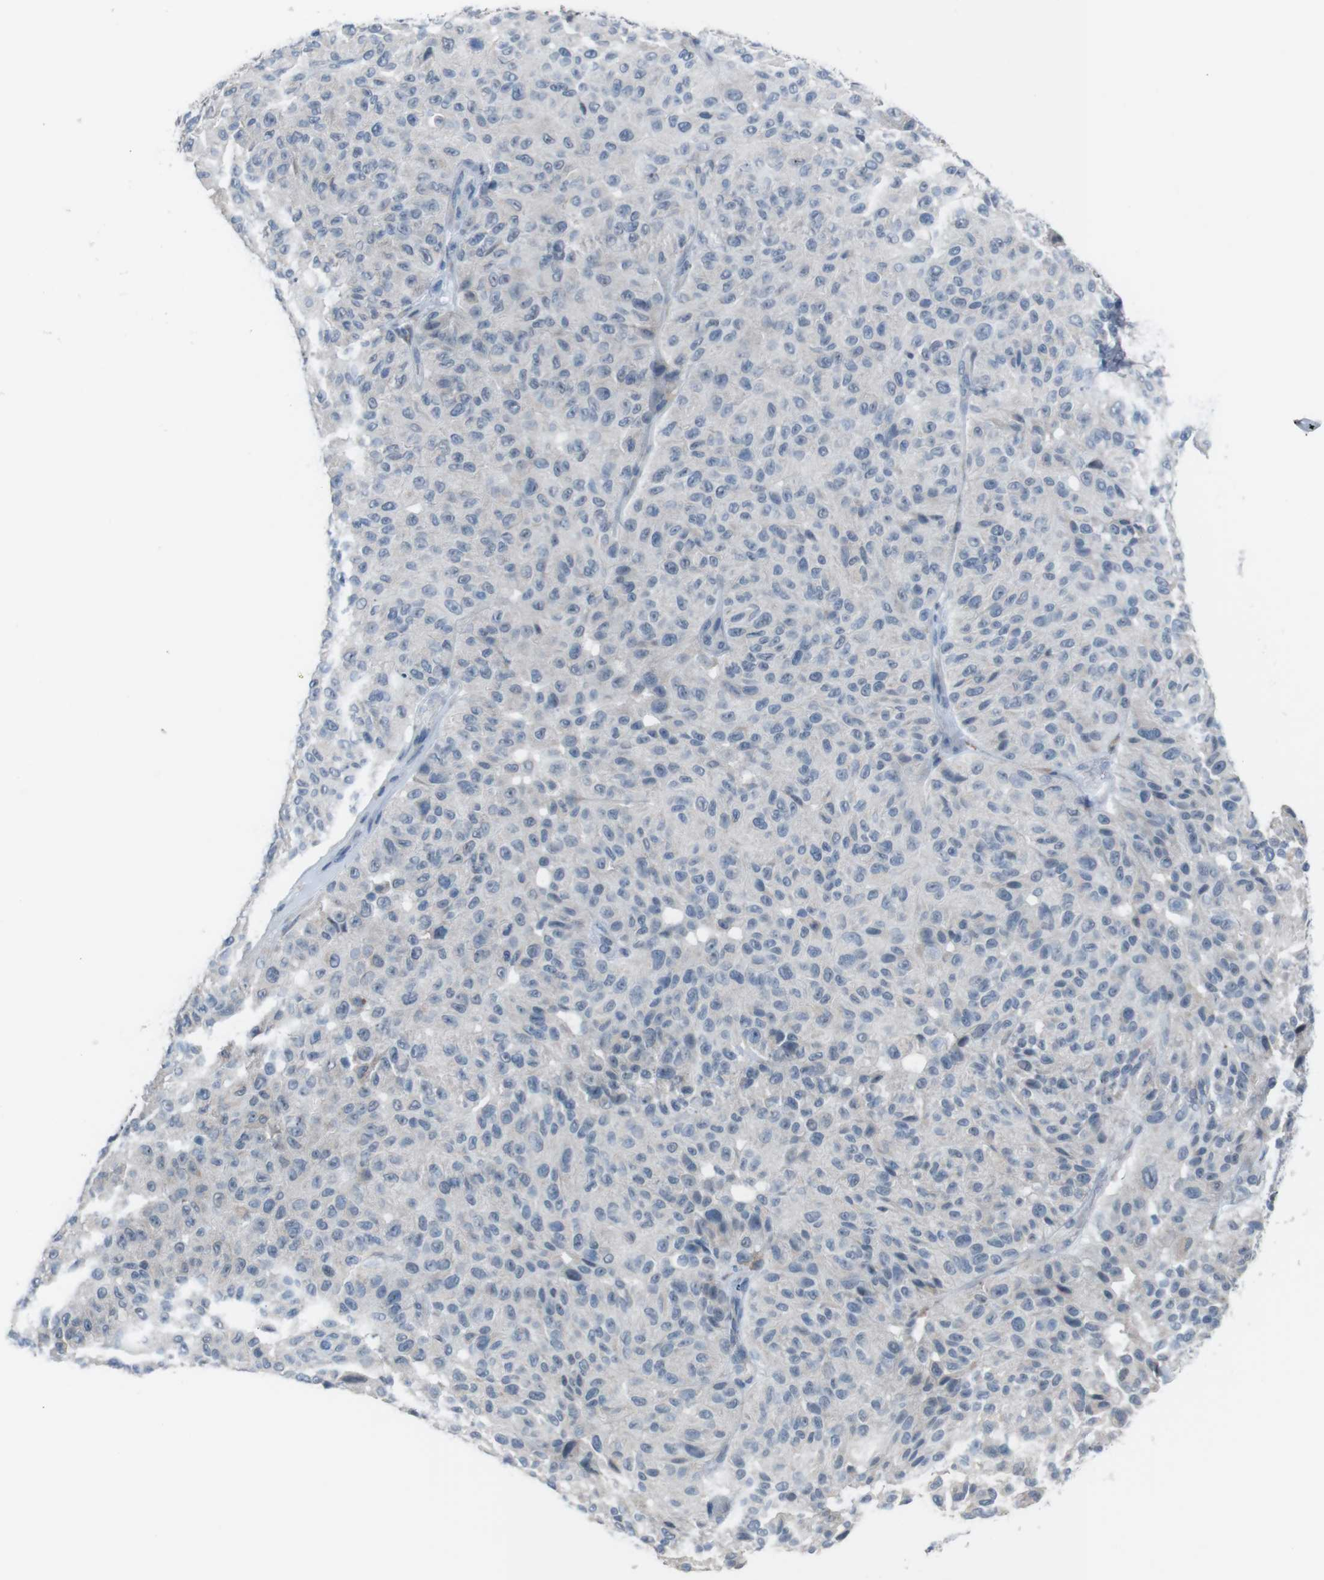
{"staining": {"intensity": "negative", "quantity": "none", "location": "none"}, "tissue": "melanoma", "cell_type": "Tumor cells", "image_type": "cancer", "snomed": [{"axis": "morphology", "description": "Malignant melanoma, NOS"}, {"axis": "topography", "description": "Skin"}], "caption": "Tumor cells show no significant protein positivity in melanoma.", "gene": "CDH22", "patient": {"sex": "female", "age": 46}}